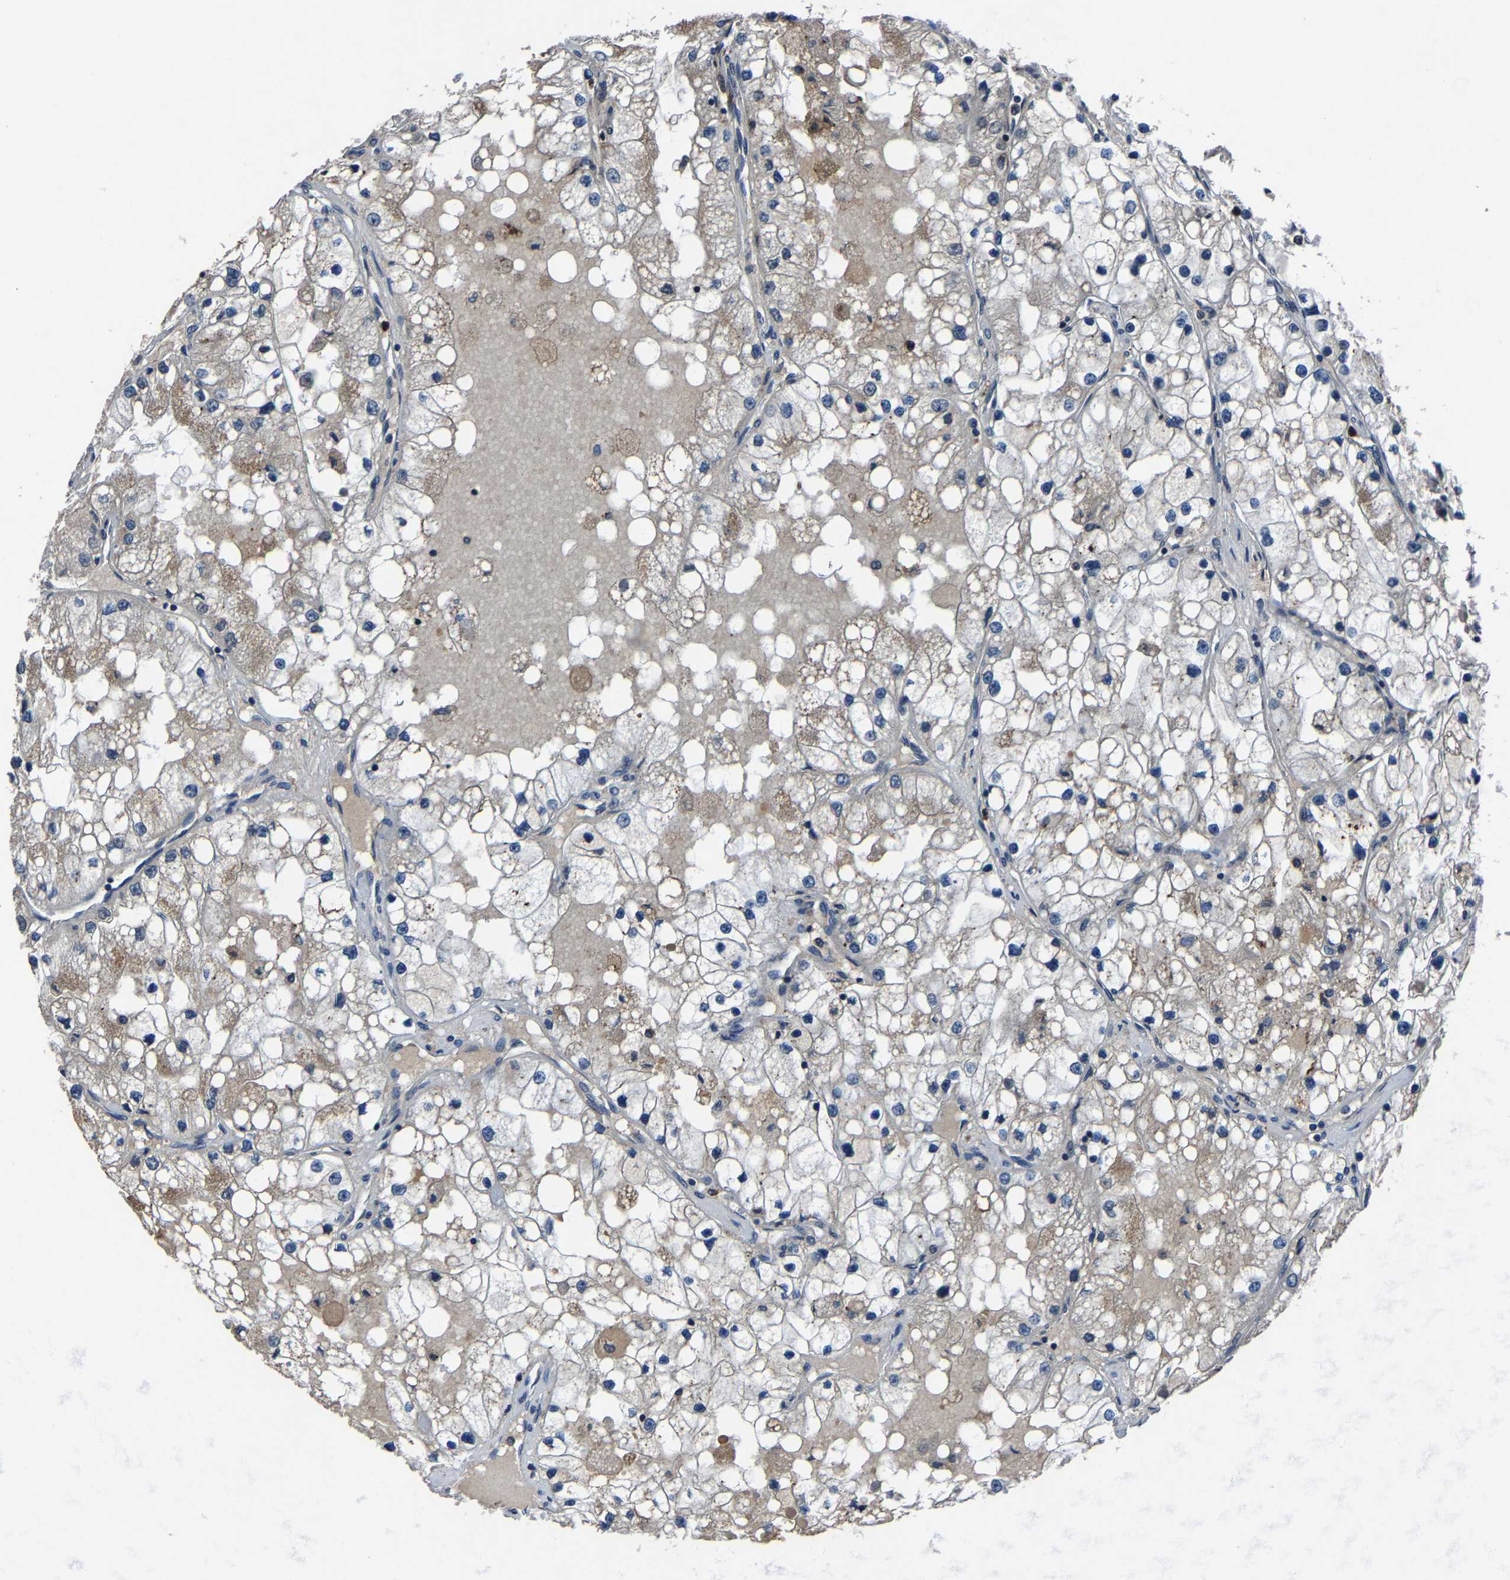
{"staining": {"intensity": "weak", "quantity": "25%-75%", "location": "cytoplasmic/membranous"}, "tissue": "renal cancer", "cell_type": "Tumor cells", "image_type": "cancer", "snomed": [{"axis": "morphology", "description": "Adenocarcinoma, NOS"}, {"axis": "topography", "description": "Kidney"}], "caption": "Weak cytoplasmic/membranous positivity for a protein is seen in about 25%-75% of tumor cells of renal cancer using immunohistochemistry (IHC).", "gene": "PCNX2", "patient": {"sex": "male", "age": 68}}